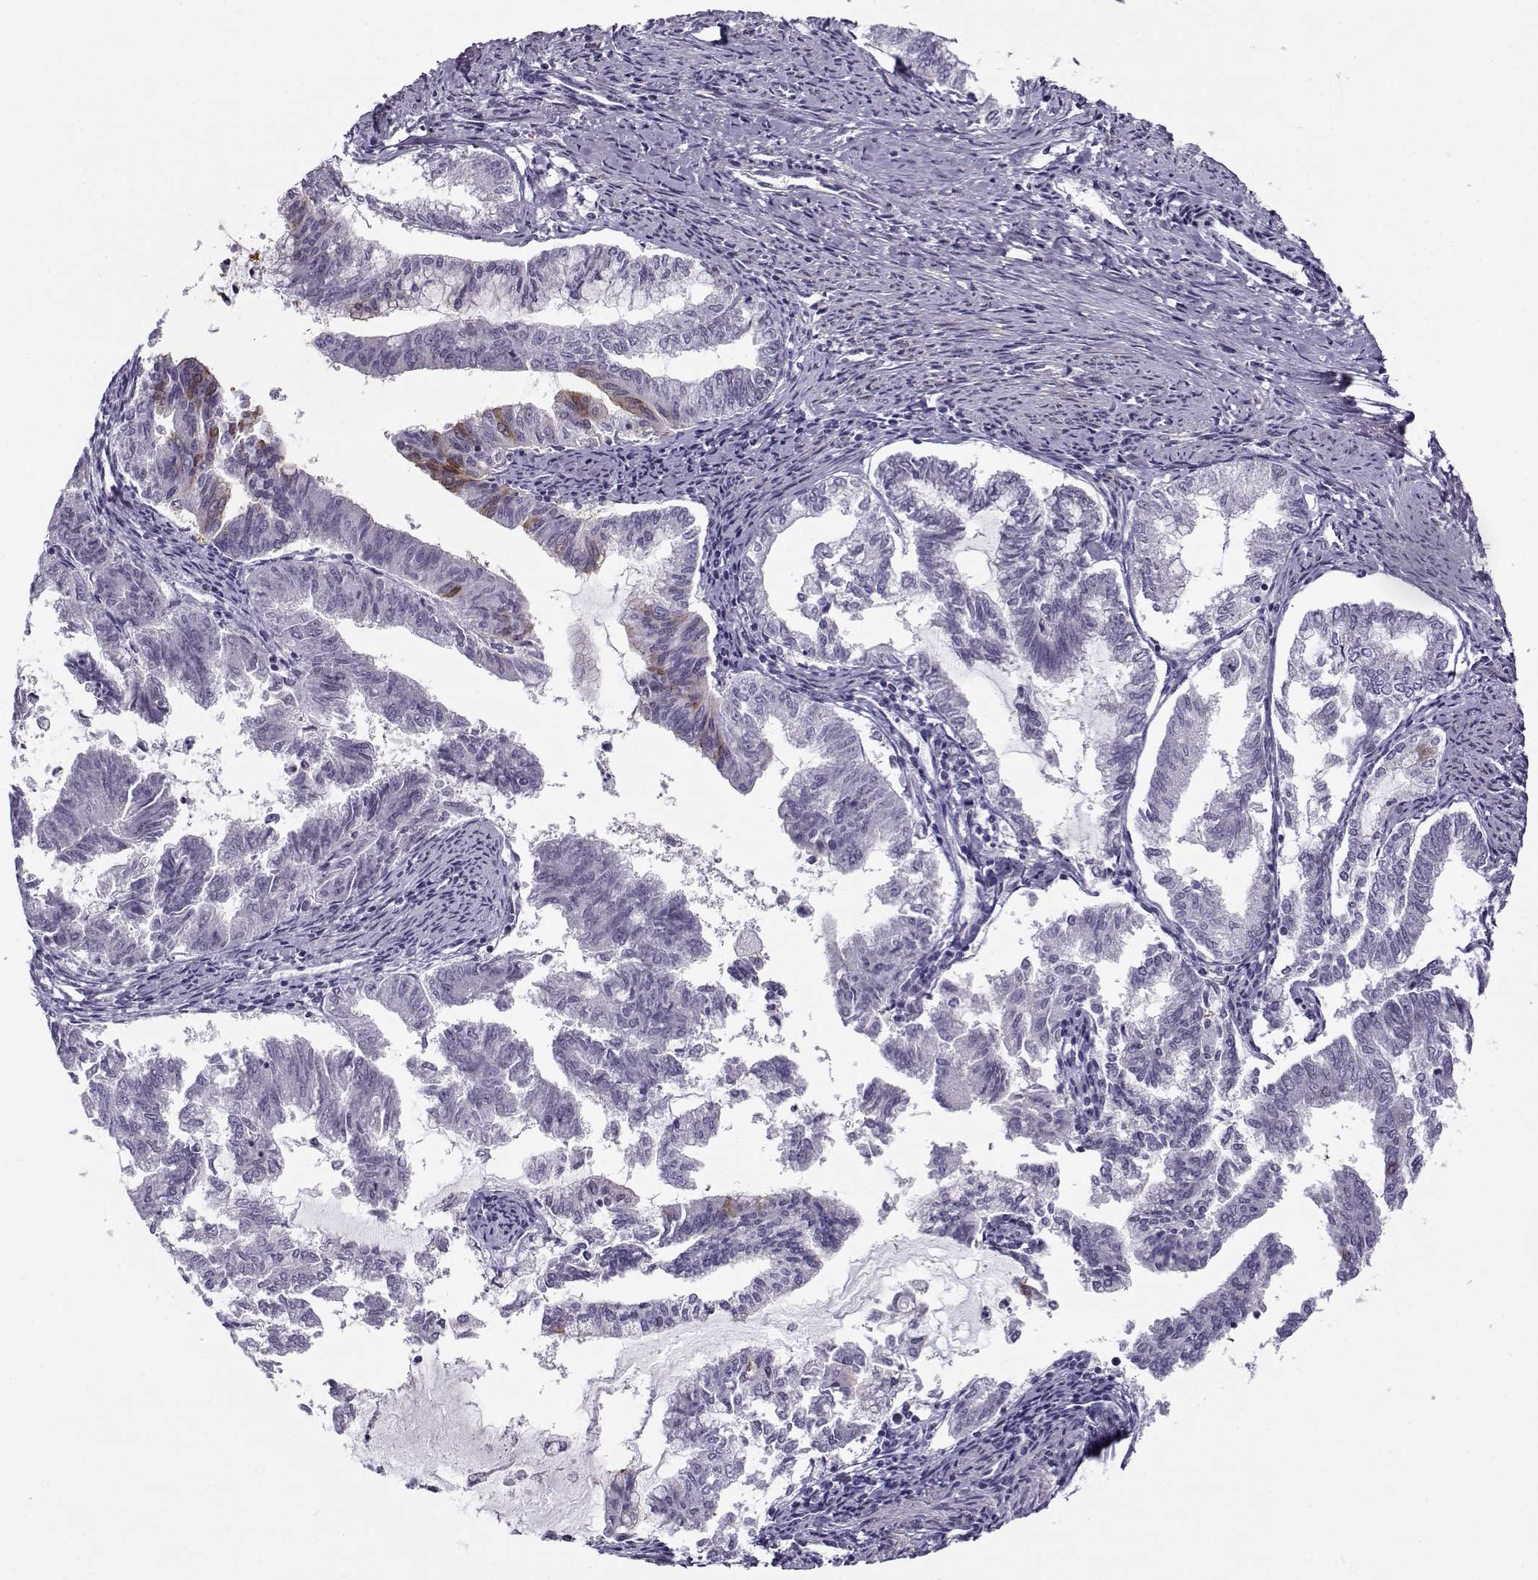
{"staining": {"intensity": "negative", "quantity": "none", "location": "none"}, "tissue": "endometrial cancer", "cell_type": "Tumor cells", "image_type": "cancer", "snomed": [{"axis": "morphology", "description": "Adenocarcinoma, NOS"}, {"axis": "topography", "description": "Endometrium"}], "caption": "Adenocarcinoma (endometrial) stained for a protein using immunohistochemistry (IHC) exhibits no positivity tumor cells.", "gene": "BACH1", "patient": {"sex": "female", "age": 79}}